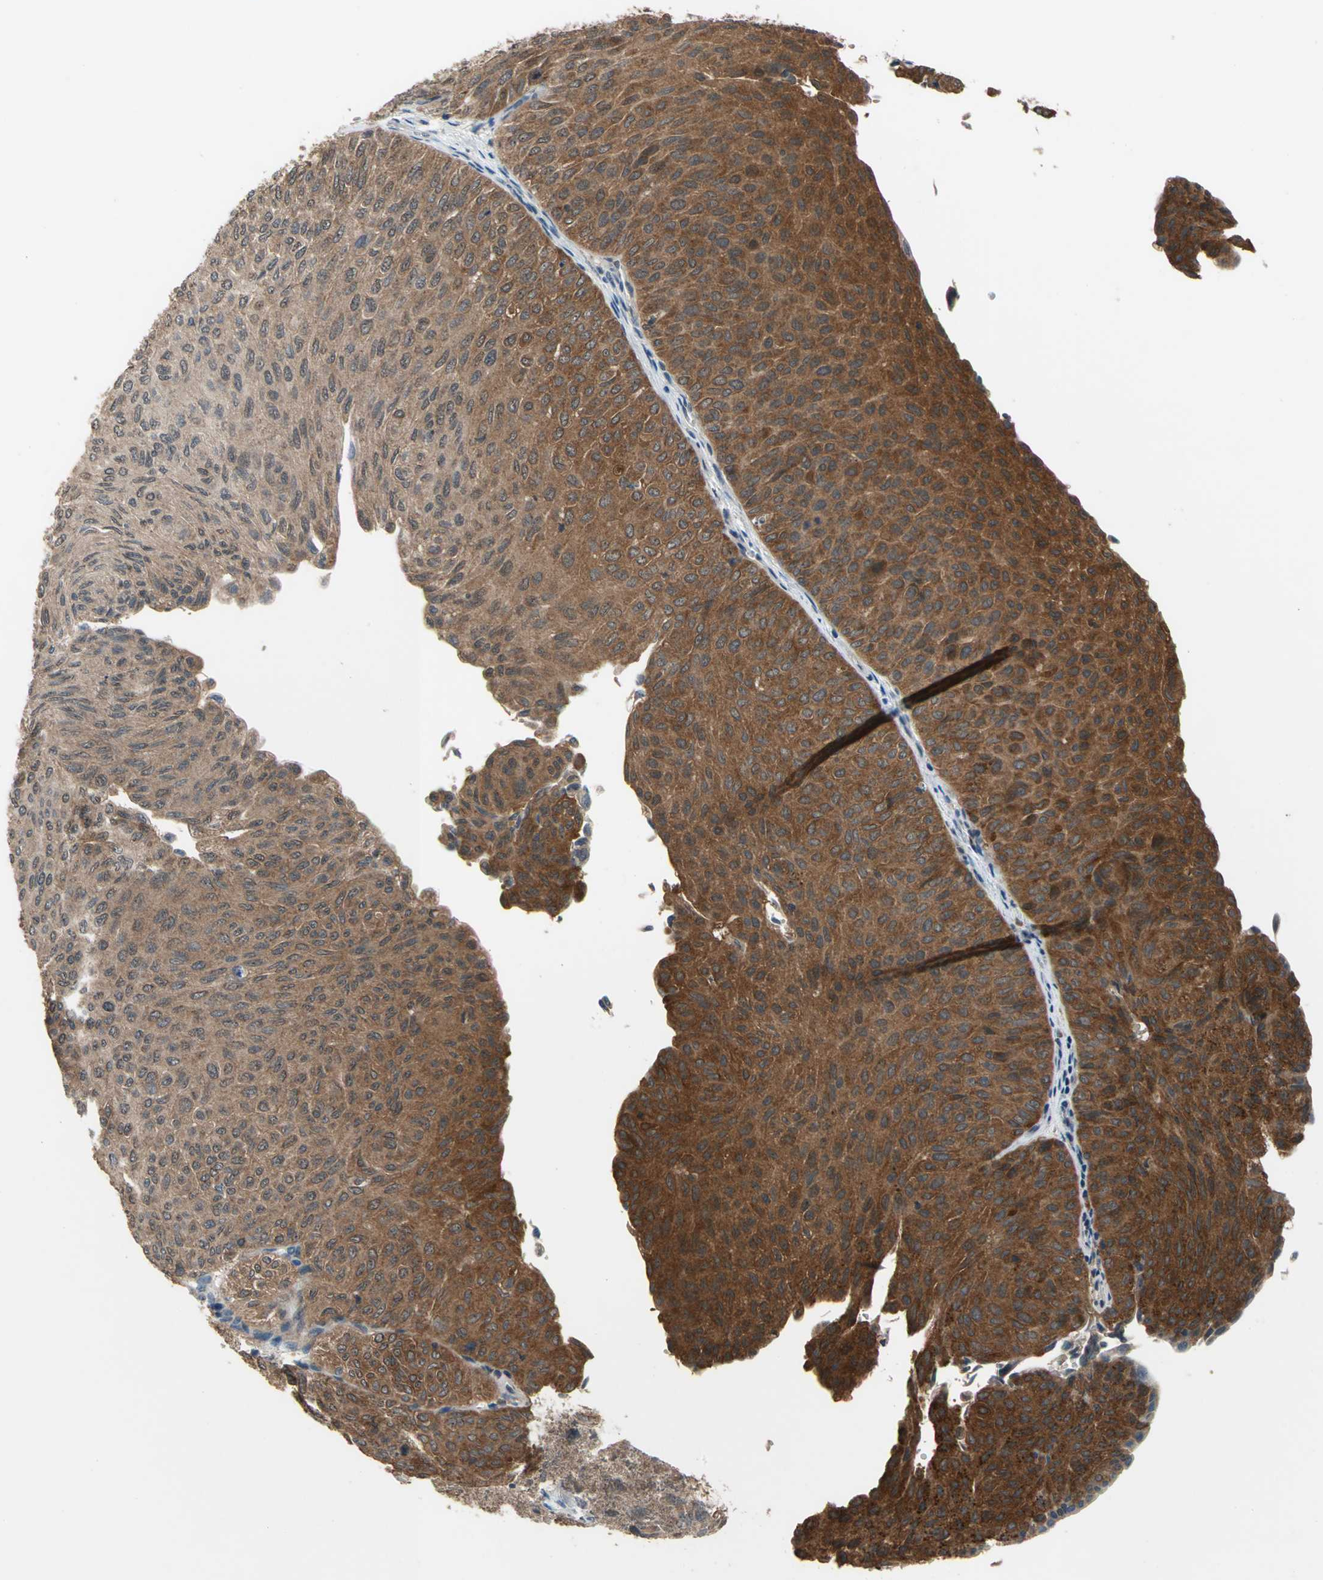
{"staining": {"intensity": "moderate", "quantity": ">75%", "location": "cytoplasmic/membranous"}, "tissue": "urothelial cancer", "cell_type": "Tumor cells", "image_type": "cancer", "snomed": [{"axis": "morphology", "description": "Urothelial carcinoma, Low grade"}, {"axis": "topography", "description": "Urinary bladder"}], "caption": "Protein expression analysis of urothelial carcinoma (low-grade) exhibits moderate cytoplasmic/membranous expression in about >75% of tumor cells.", "gene": "NFKBIE", "patient": {"sex": "male", "age": 78}}